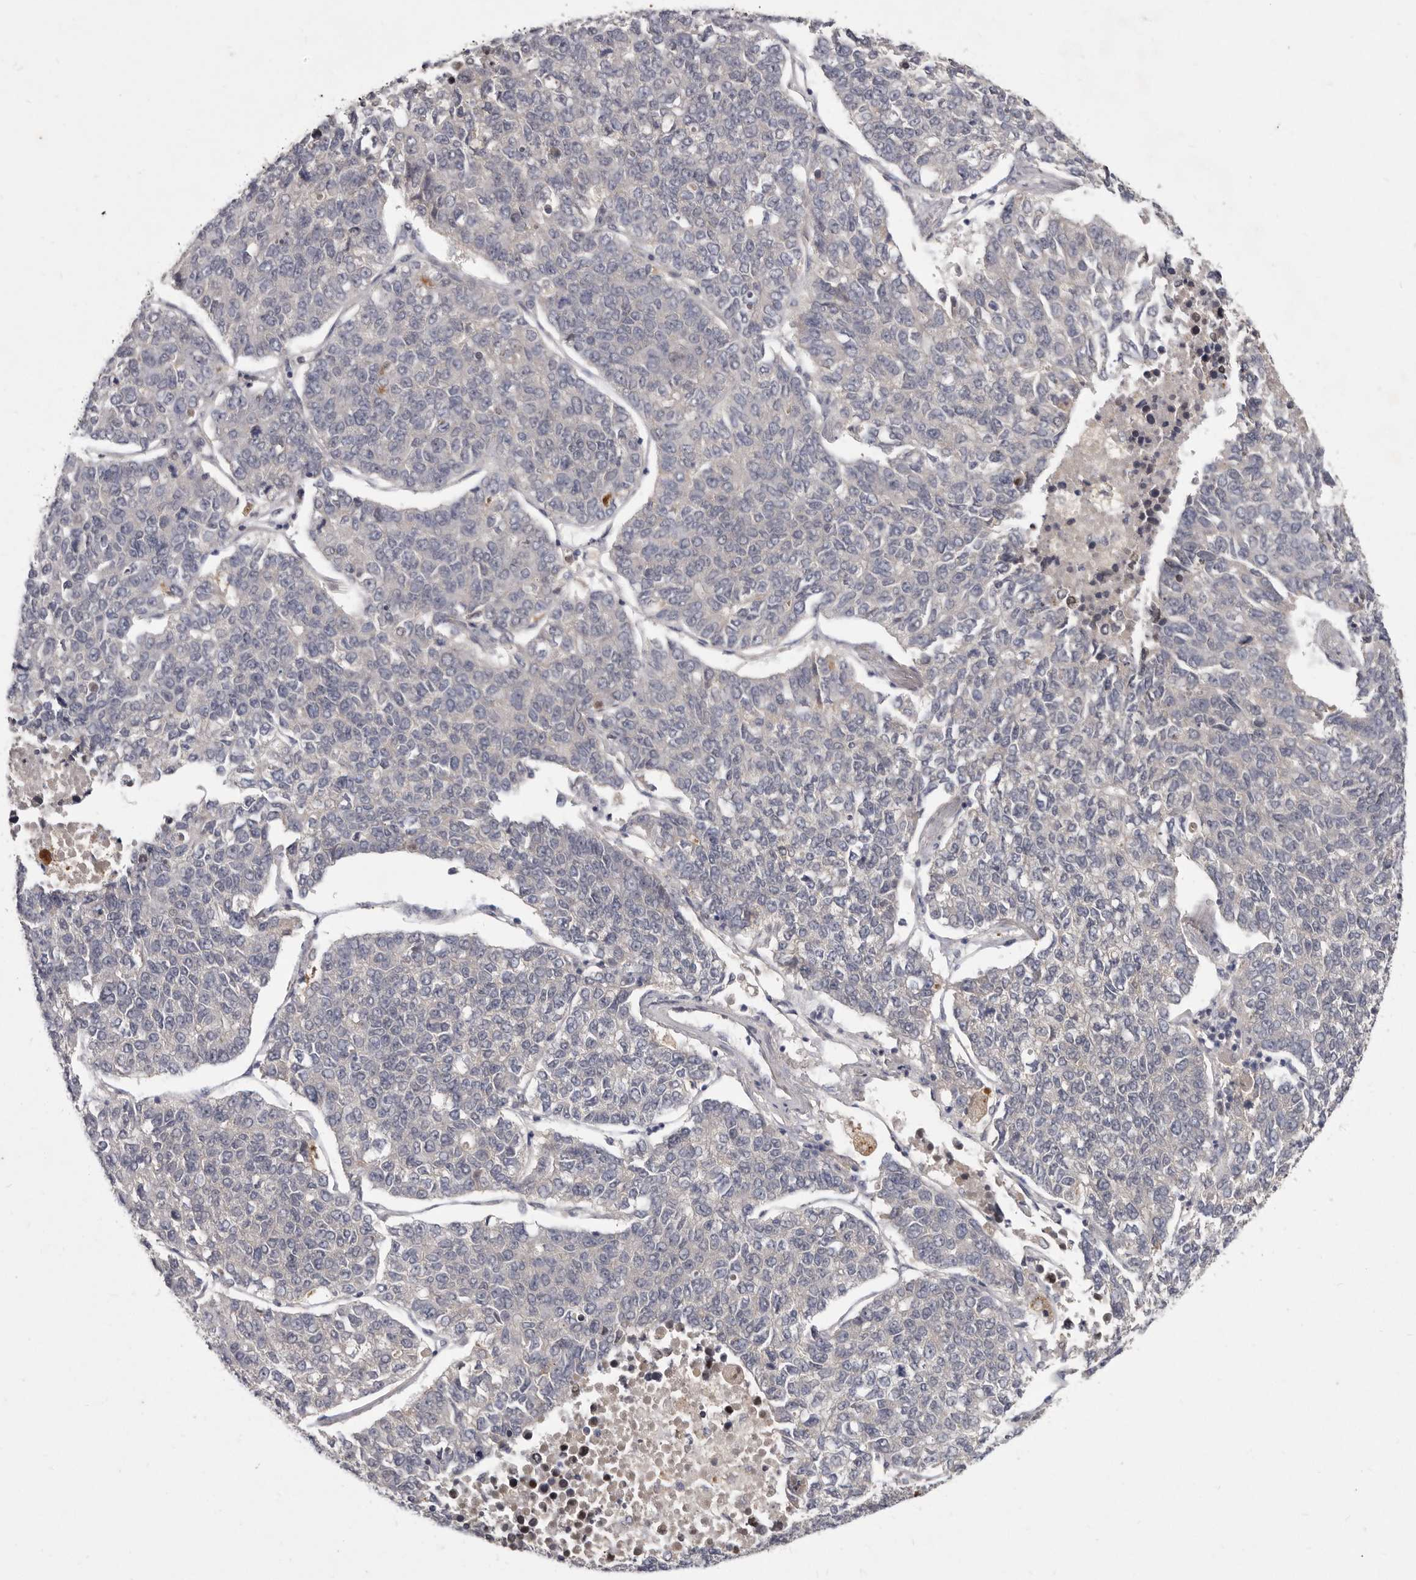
{"staining": {"intensity": "negative", "quantity": "none", "location": "none"}, "tissue": "lung cancer", "cell_type": "Tumor cells", "image_type": "cancer", "snomed": [{"axis": "morphology", "description": "Adenocarcinoma, NOS"}, {"axis": "topography", "description": "Lung"}], "caption": "Immunohistochemistry (IHC) histopathology image of neoplastic tissue: adenocarcinoma (lung) stained with DAB exhibits no significant protein expression in tumor cells.", "gene": "SLC22A1", "patient": {"sex": "male", "age": 49}}